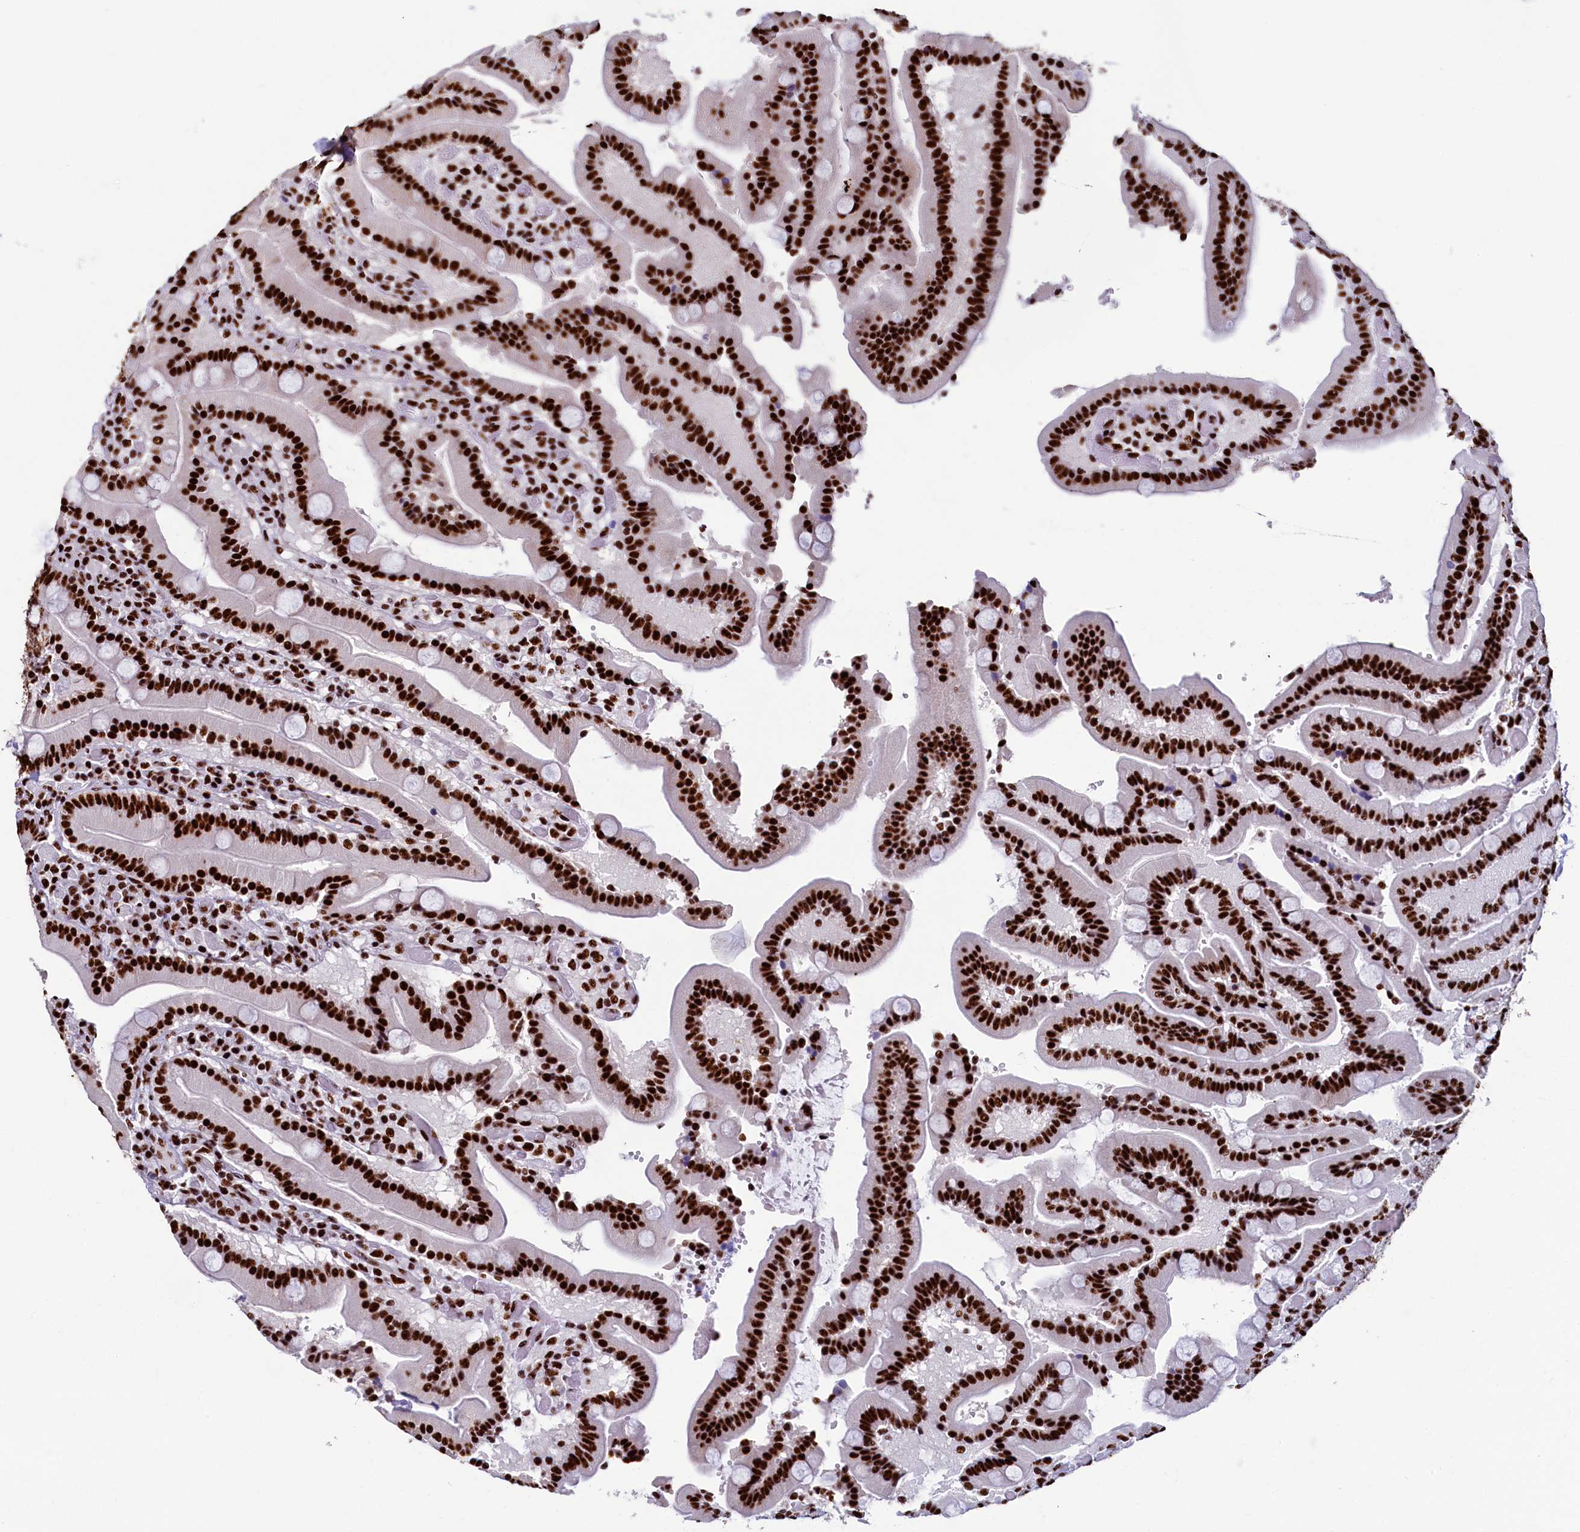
{"staining": {"intensity": "strong", "quantity": ">75%", "location": "nuclear"}, "tissue": "duodenum", "cell_type": "Glandular cells", "image_type": "normal", "snomed": [{"axis": "morphology", "description": "Normal tissue, NOS"}, {"axis": "topography", "description": "Duodenum"}], "caption": "Immunohistochemistry histopathology image of normal human duodenum stained for a protein (brown), which reveals high levels of strong nuclear staining in about >75% of glandular cells.", "gene": "SRRM2", "patient": {"sex": "female", "age": 62}}